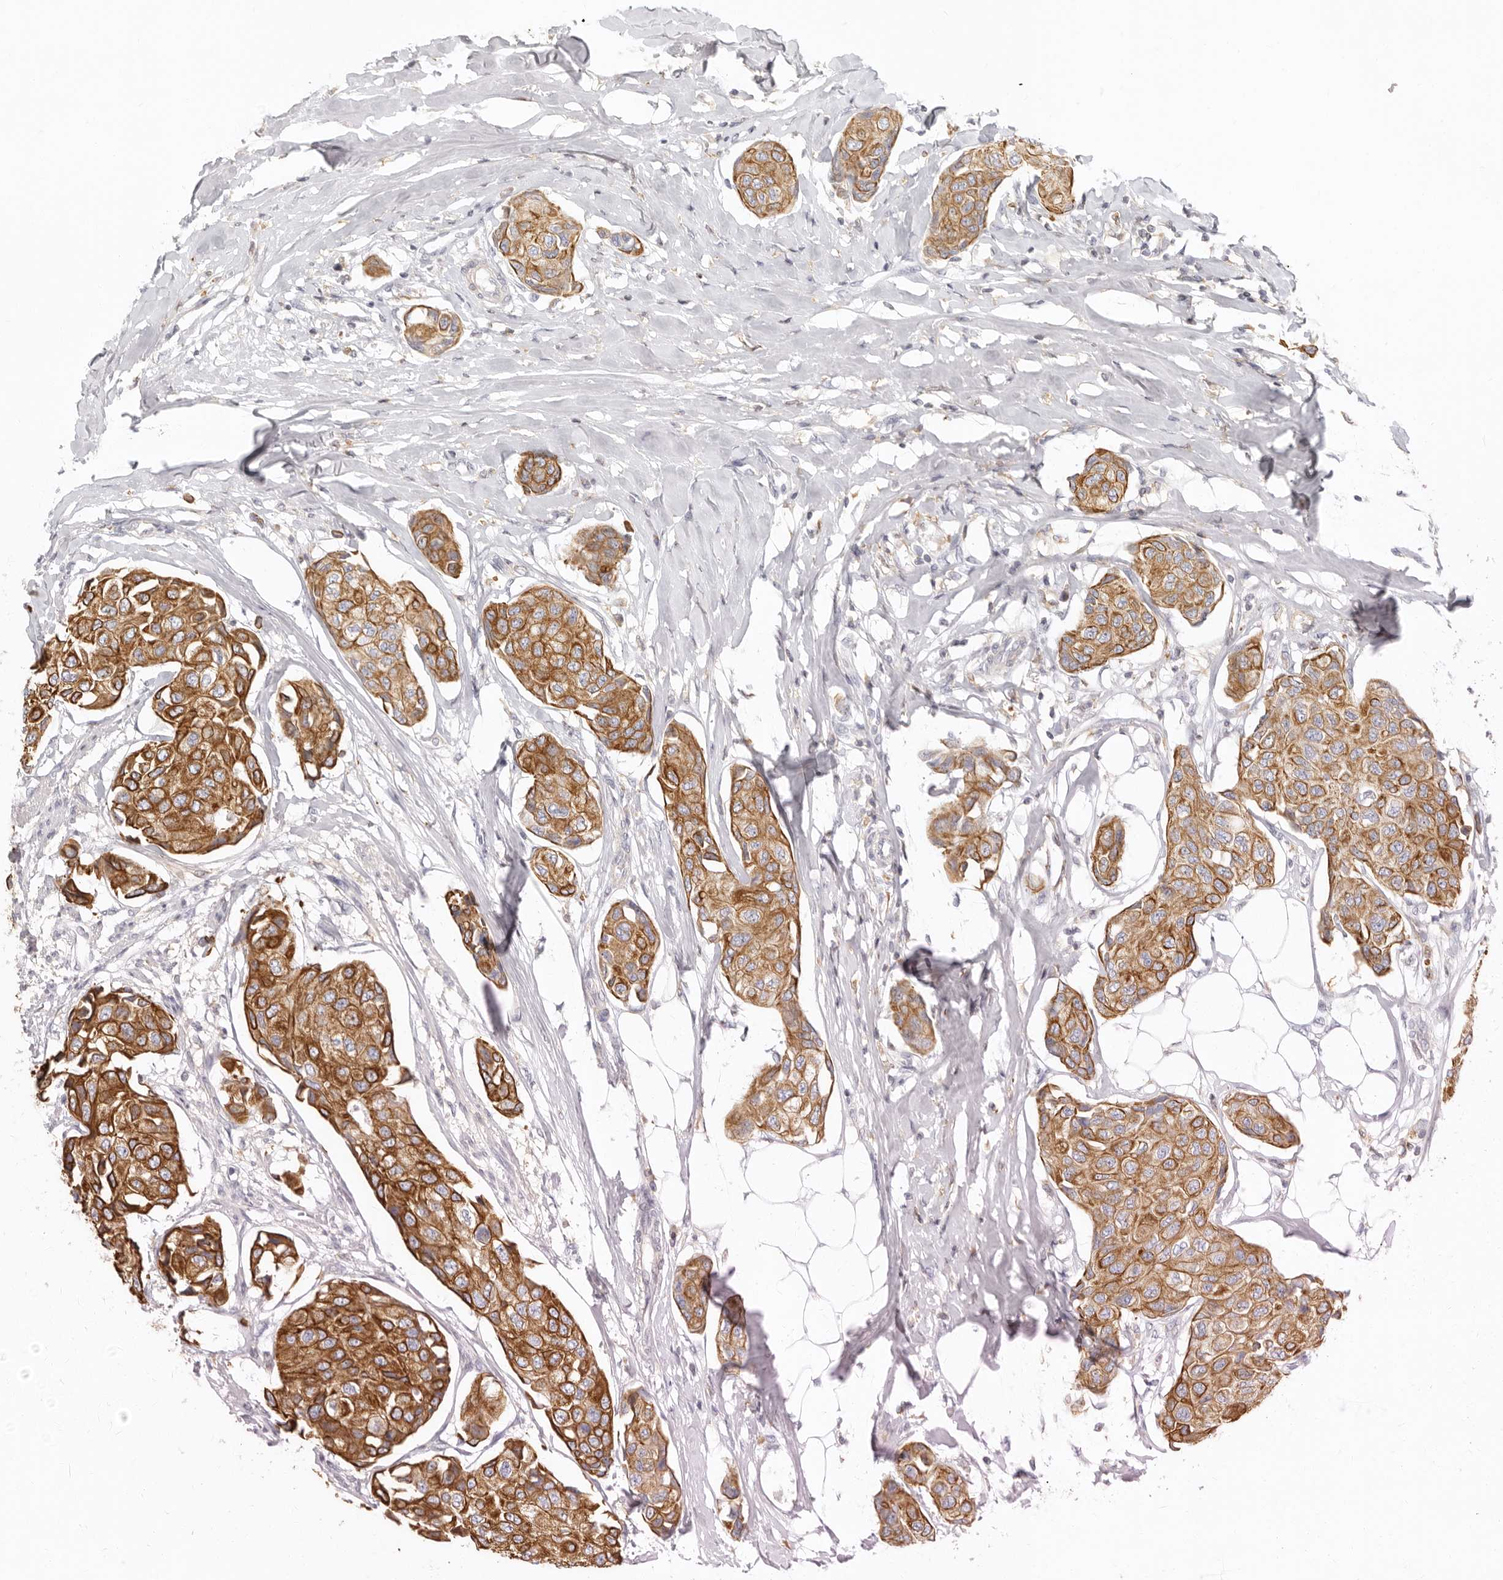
{"staining": {"intensity": "strong", "quantity": ">75%", "location": "cytoplasmic/membranous"}, "tissue": "breast cancer", "cell_type": "Tumor cells", "image_type": "cancer", "snomed": [{"axis": "morphology", "description": "Duct carcinoma"}, {"axis": "topography", "description": "Breast"}], "caption": "There is high levels of strong cytoplasmic/membranous staining in tumor cells of breast cancer, as demonstrated by immunohistochemical staining (brown color).", "gene": "NIBAN1", "patient": {"sex": "female", "age": 80}}